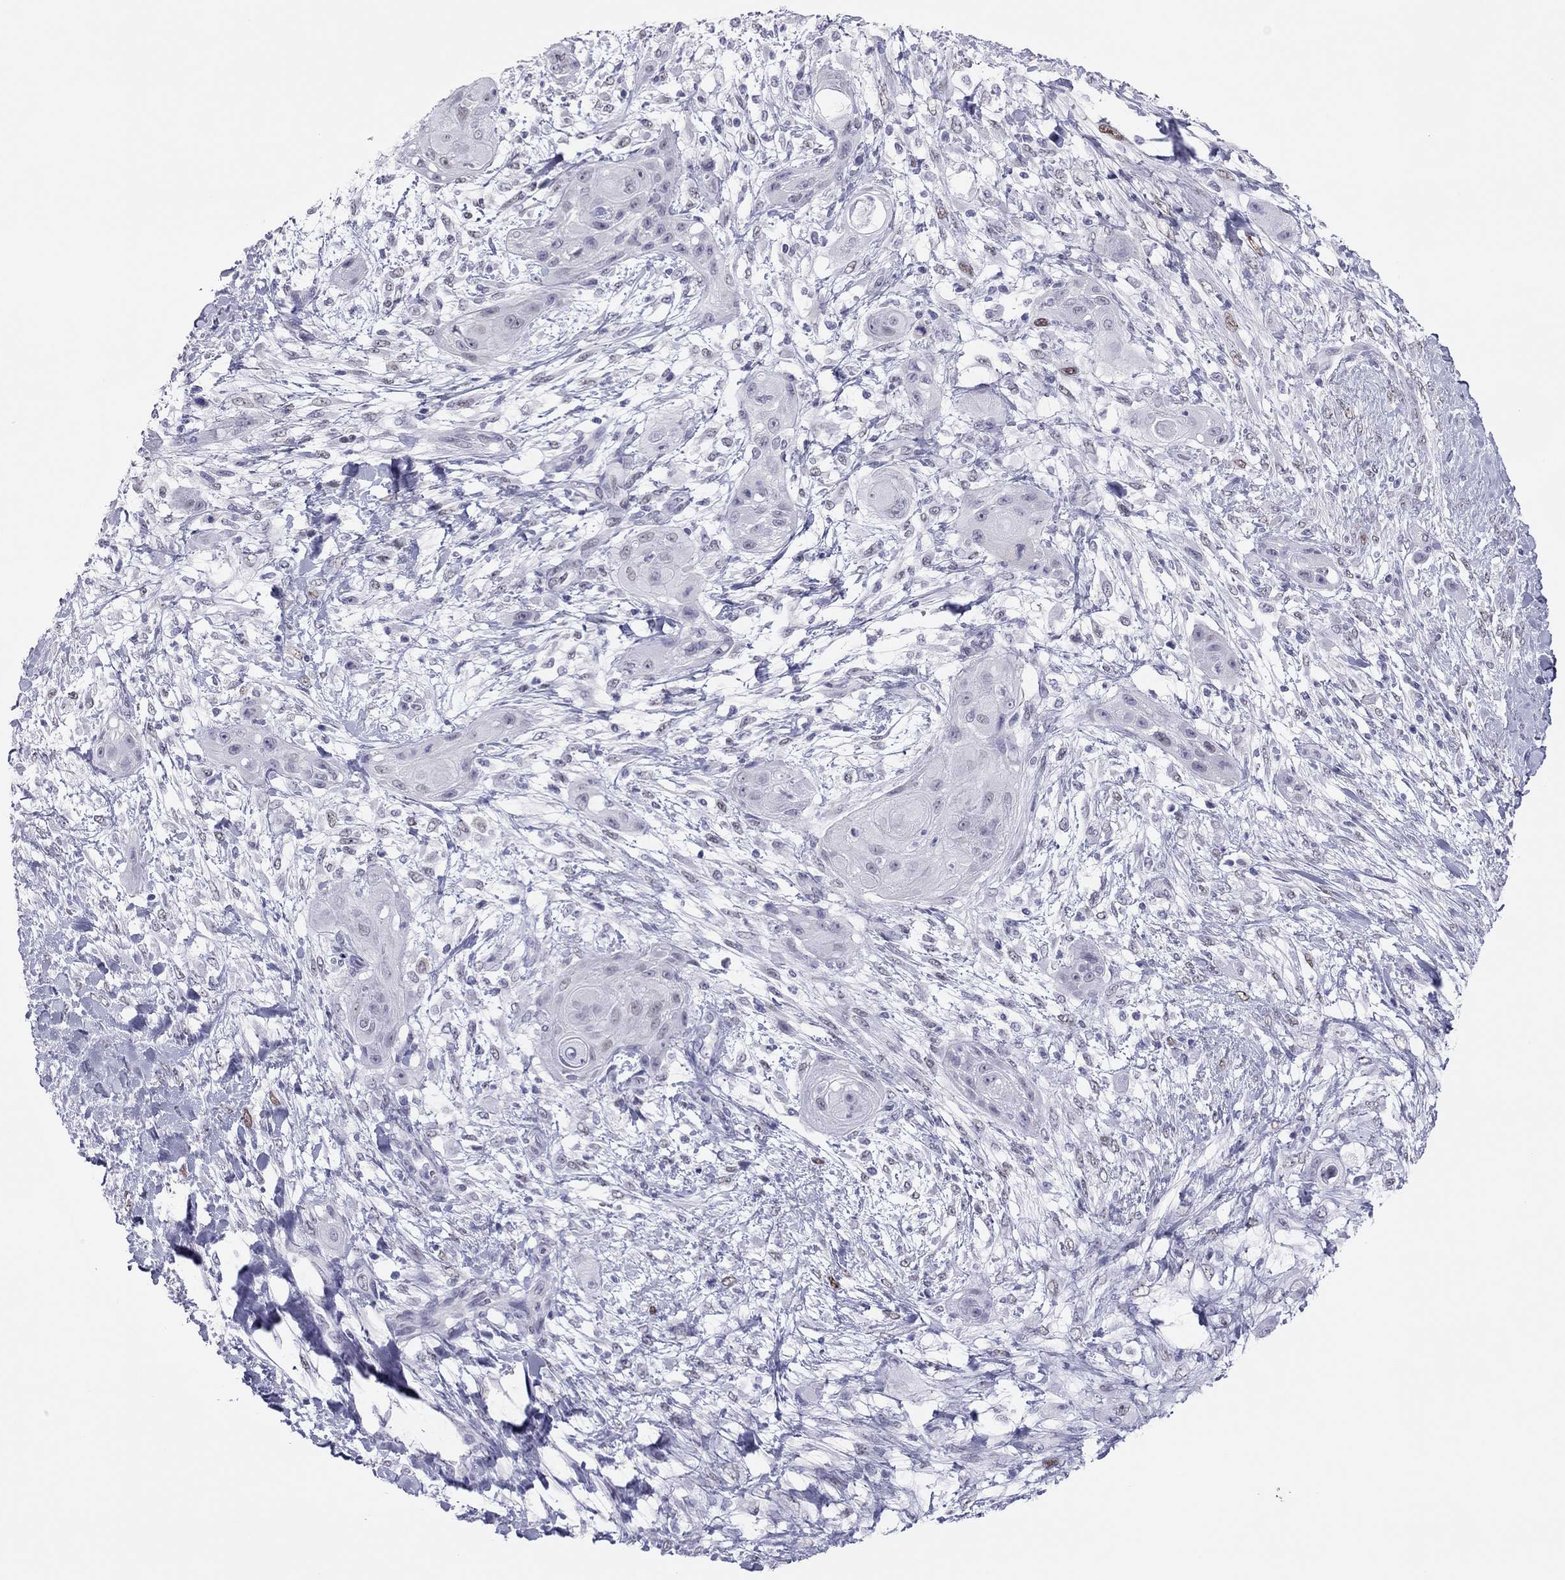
{"staining": {"intensity": "weak", "quantity": "<25%", "location": "nuclear"}, "tissue": "skin cancer", "cell_type": "Tumor cells", "image_type": "cancer", "snomed": [{"axis": "morphology", "description": "Squamous cell carcinoma, NOS"}, {"axis": "topography", "description": "Skin"}], "caption": "Tumor cells show no significant protein staining in skin cancer.", "gene": "PHOX2A", "patient": {"sex": "male", "age": 62}}